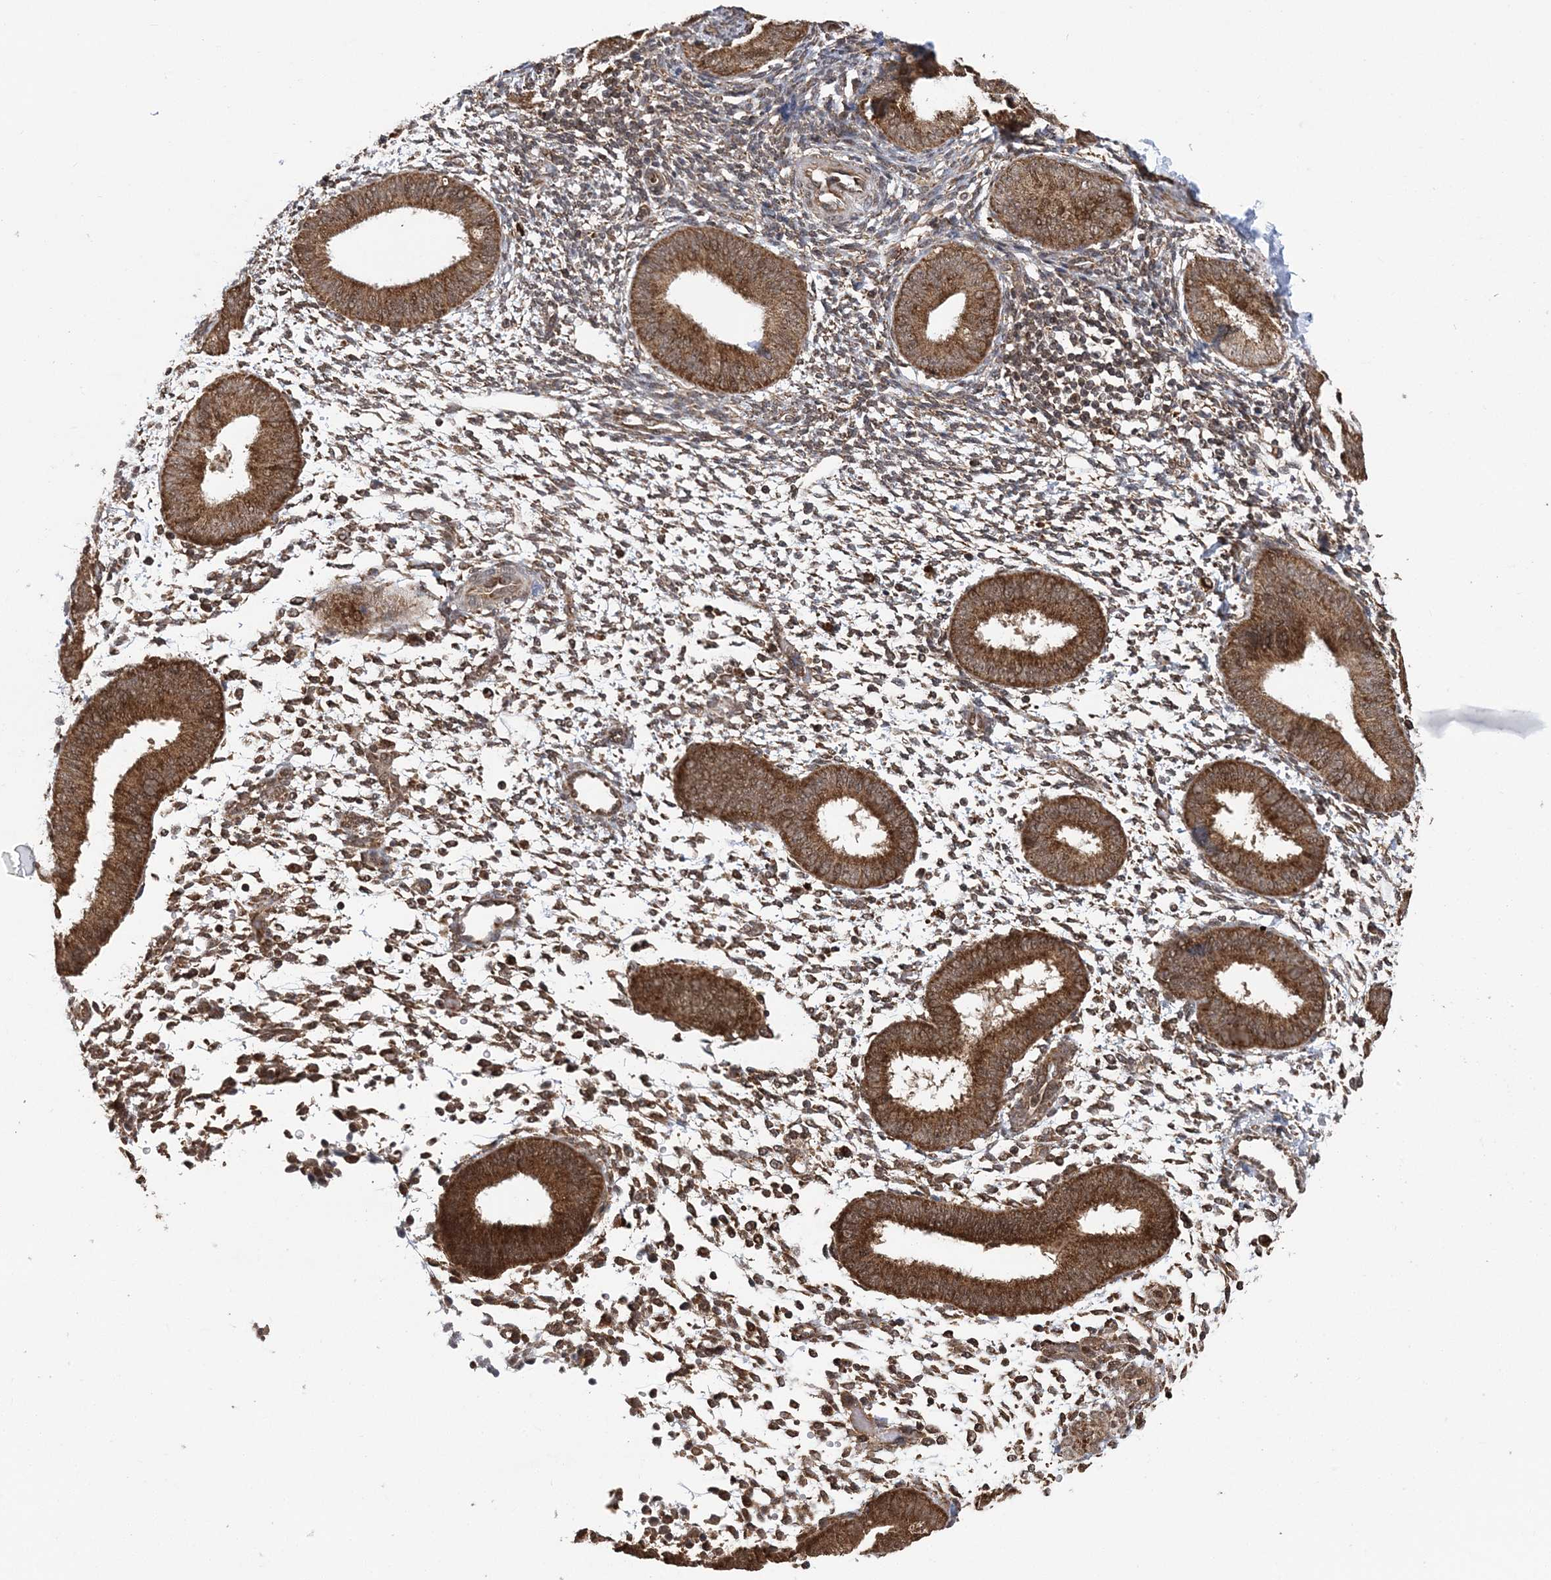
{"staining": {"intensity": "moderate", "quantity": "25%-75%", "location": "cytoplasmic/membranous"}, "tissue": "endometrium", "cell_type": "Cells in endometrial stroma", "image_type": "normal", "snomed": [{"axis": "morphology", "description": "Normal tissue, NOS"}, {"axis": "topography", "description": "Uterus"}, {"axis": "topography", "description": "Endometrium"}], "caption": "IHC (DAB (3,3'-diaminobenzidine)) staining of unremarkable human endometrium demonstrates moderate cytoplasmic/membranous protein expression in approximately 25%-75% of cells in endometrial stroma. (DAB = brown stain, brightfield microscopy at high magnification).", "gene": "PCBP1", "patient": {"sex": "female", "age": 48}}